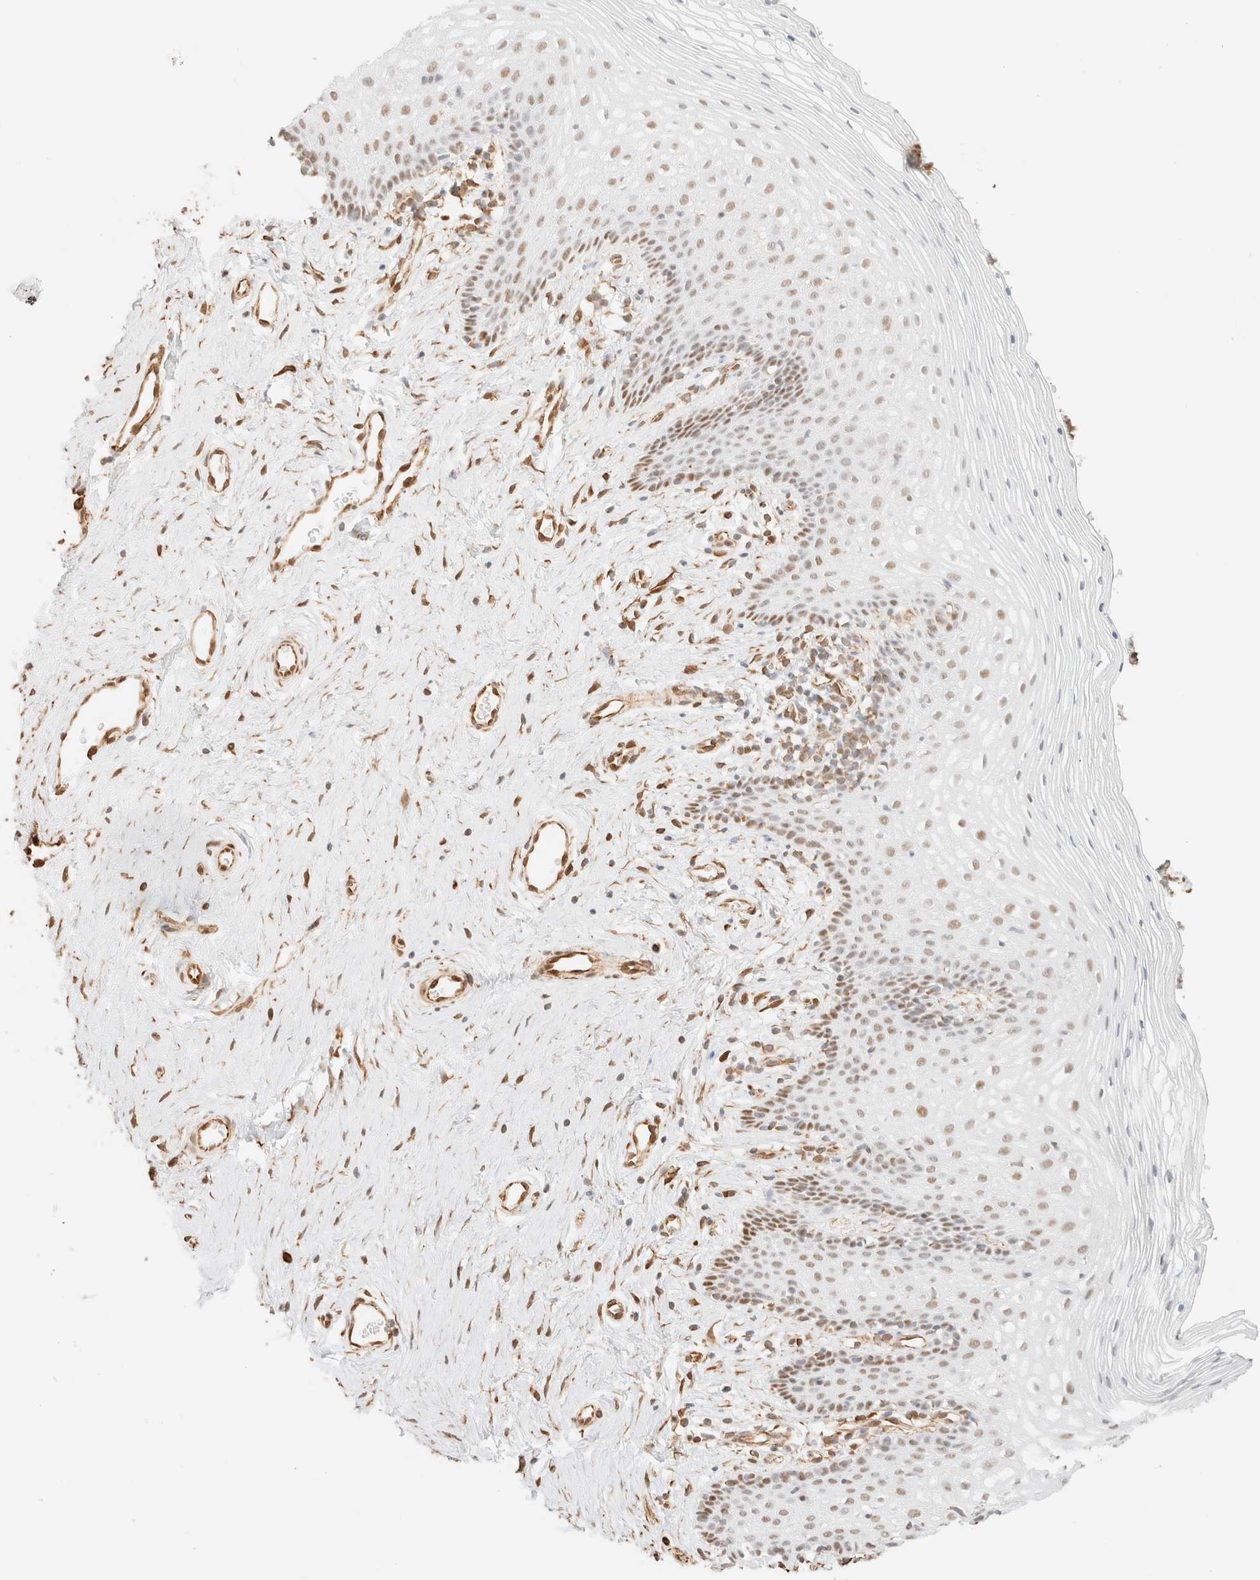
{"staining": {"intensity": "moderate", "quantity": "<25%", "location": "nuclear"}, "tissue": "vagina", "cell_type": "Squamous epithelial cells", "image_type": "normal", "snomed": [{"axis": "morphology", "description": "Normal tissue, NOS"}, {"axis": "topography", "description": "Vagina"}], "caption": "Normal vagina exhibits moderate nuclear expression in about <25% of squamous epithelial cells, visualized by immunohistochemistry.", "gene": "ZSCAN18", "patient": {"sex": "female", "age": 32}}